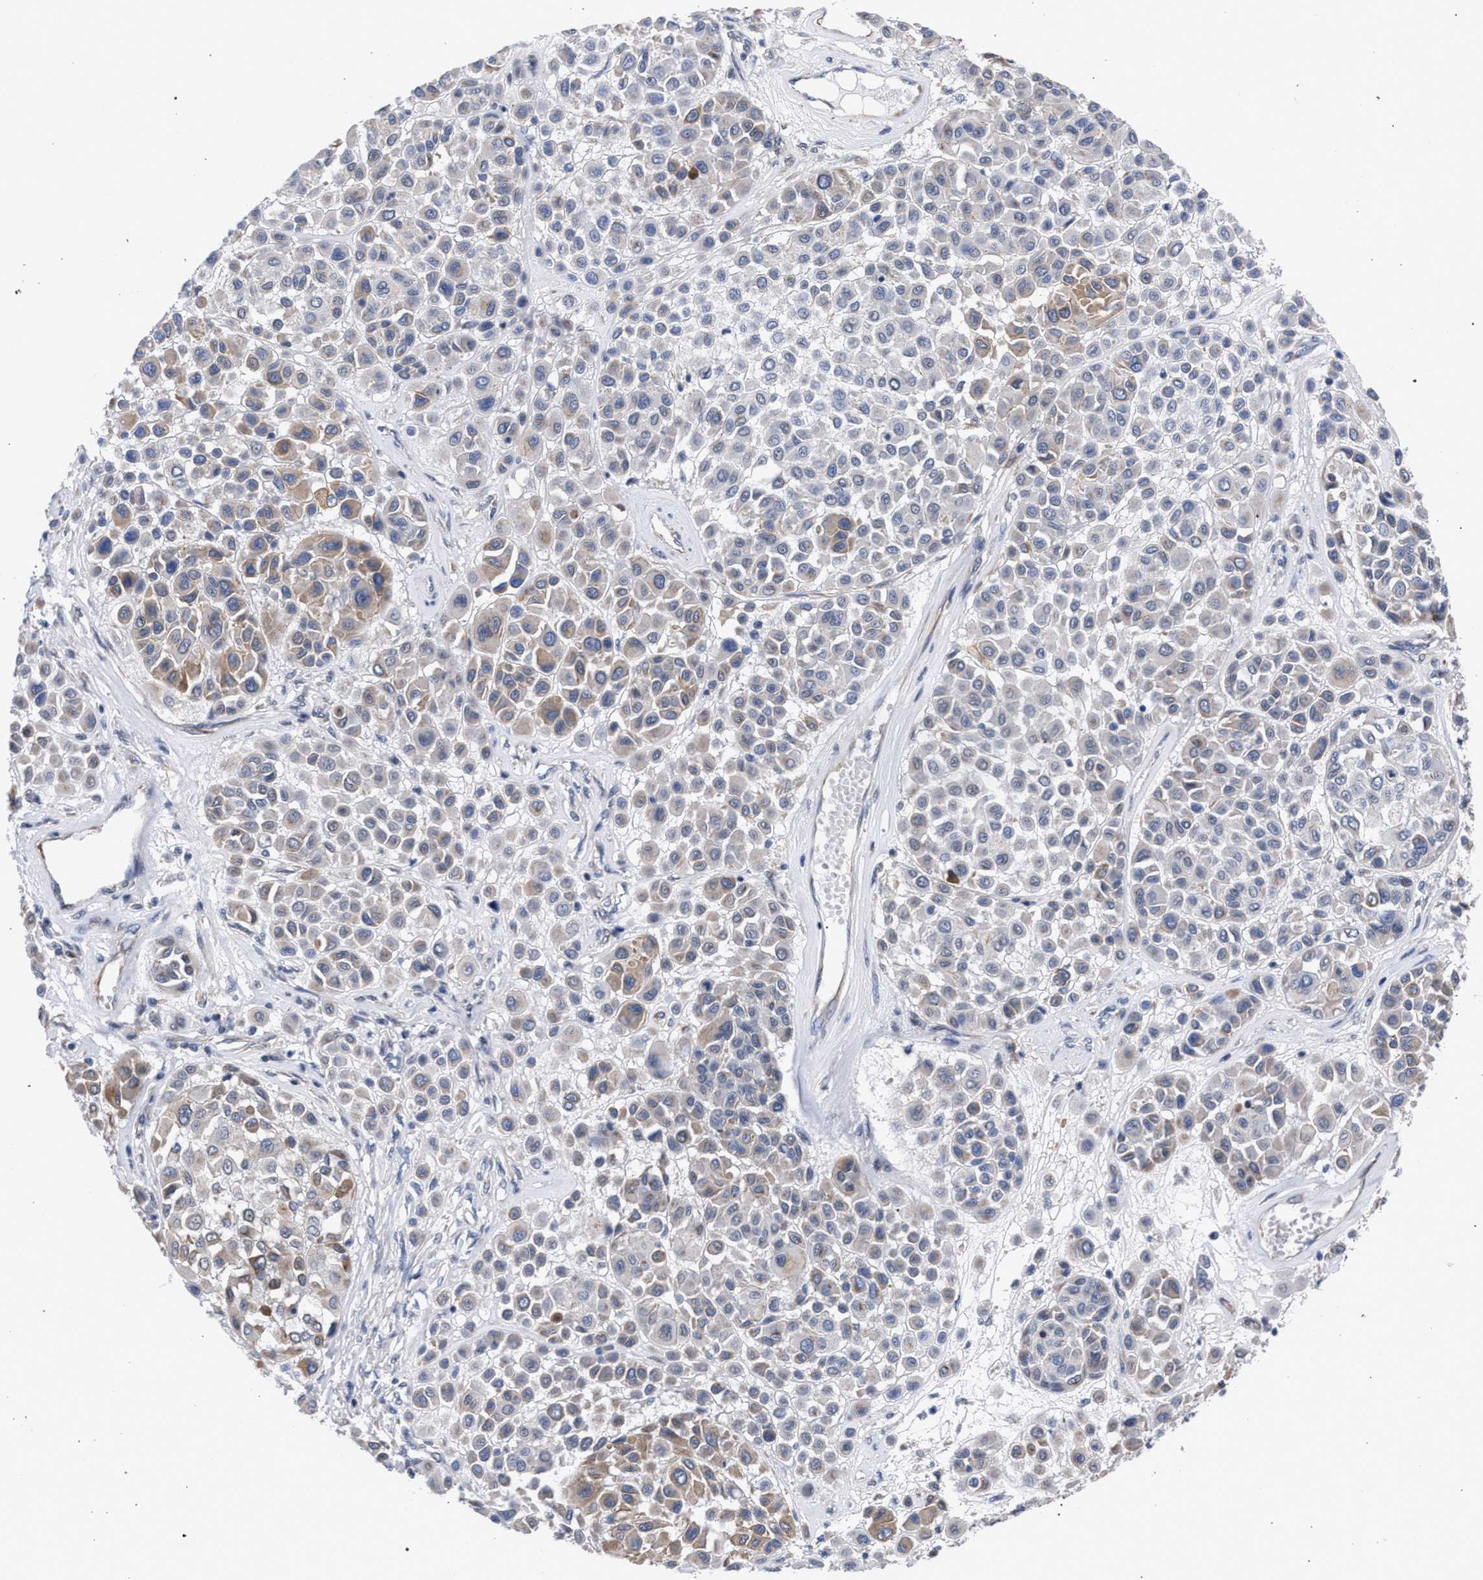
{"staining": {"intensity": "weak", "quantity": "25%-75%", "location": "cytoplasmic/membranous"}, "tissue": "melanoma", "cell_type": "Tumor cells", "image_type": "cancer", "snomed": [{"axis": "morphology", "description": "Malignant melanoma, Metastatic site"}, {"axis": "topography", "description": "Soft tissue"}], "caption": "Protein expression analysis of melanoma reveals weak cytoplasmic/membranous positivity in about 25%-75% of tumor cells. (IHC, brightfield microscopy, high magnification).", "gene": "GOLGA2", "patient": {"sex": "male", "age": 41}}